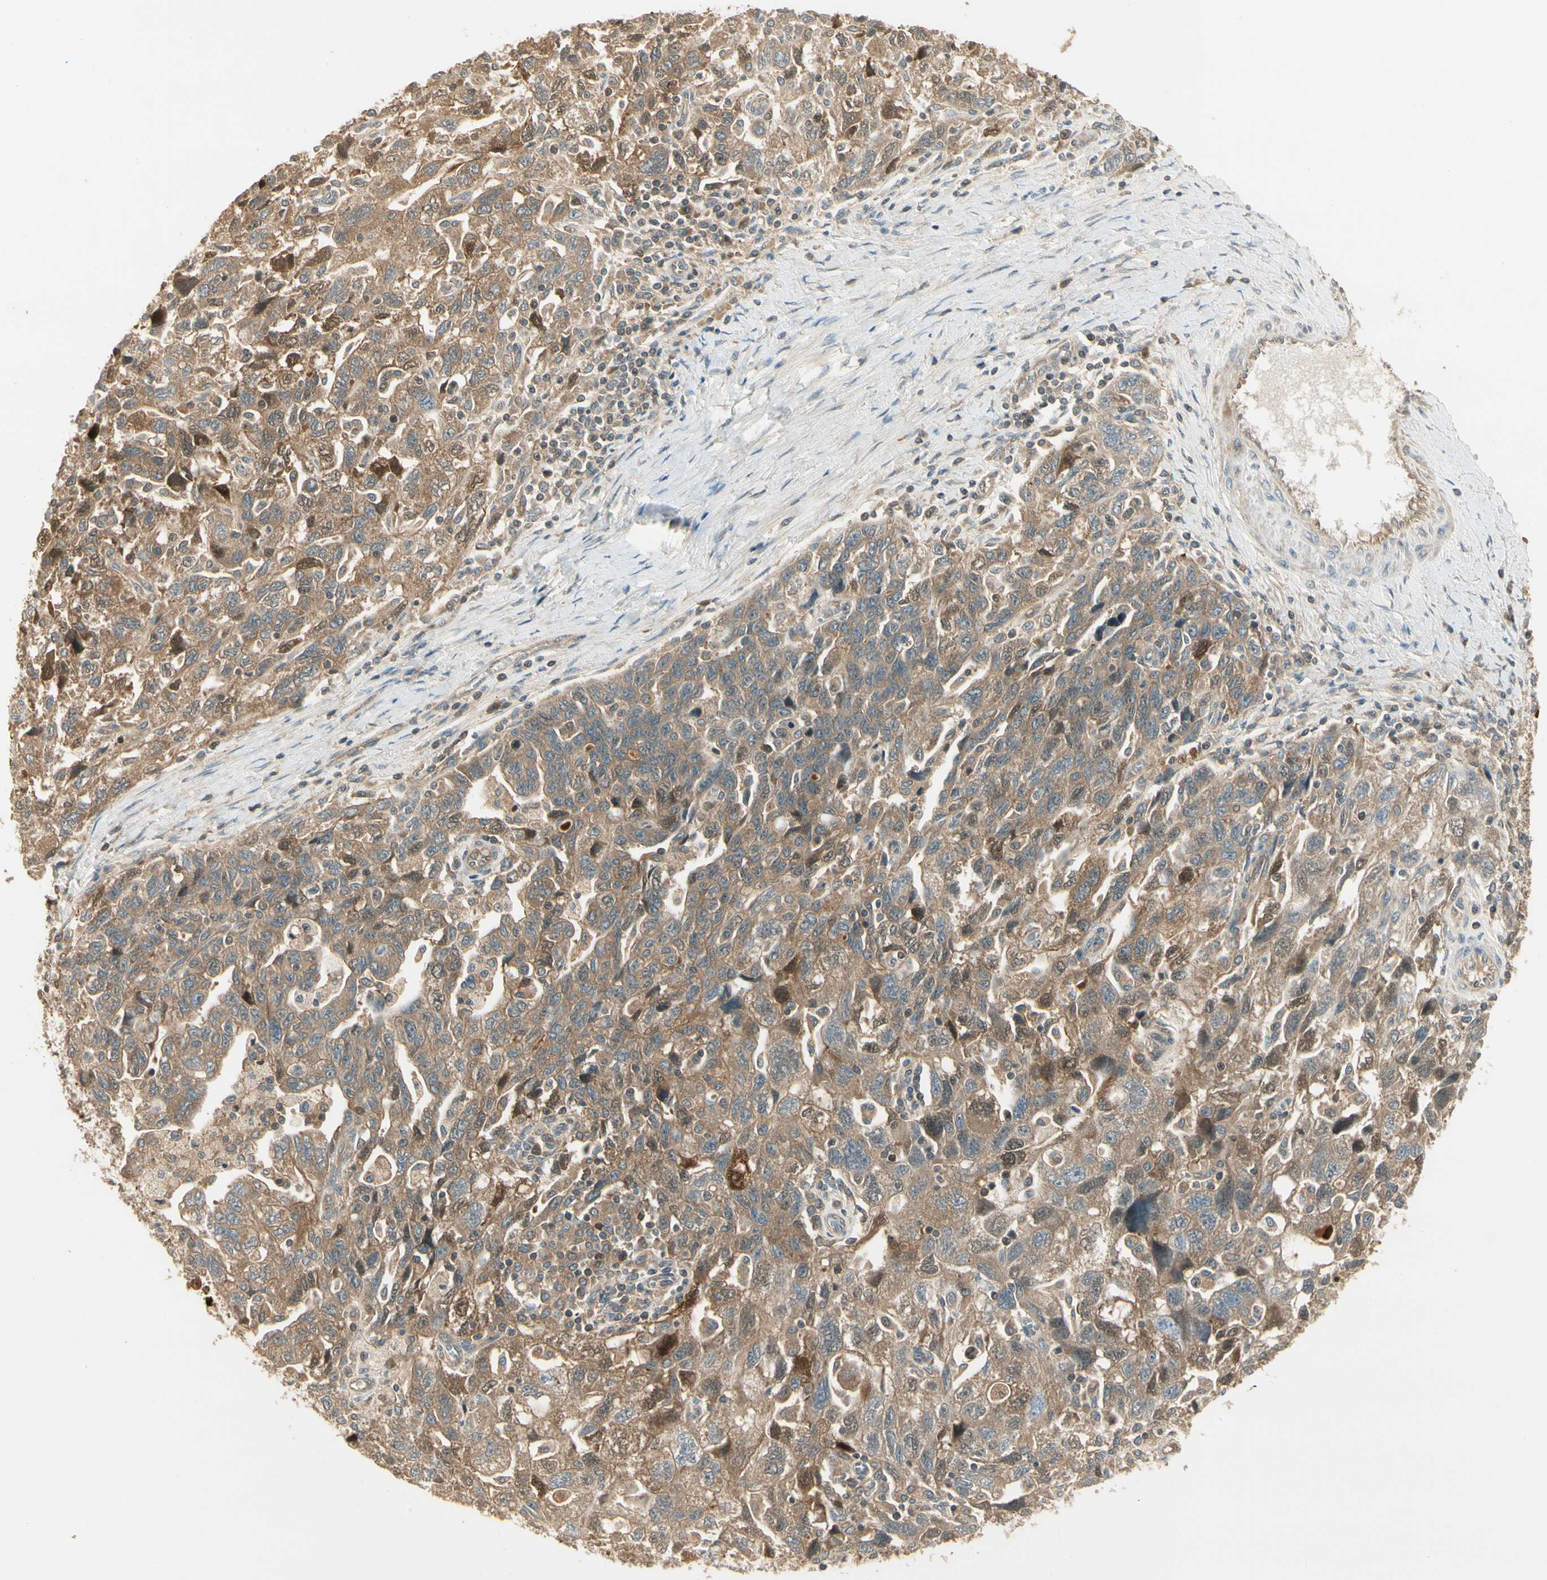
{"staining": {"intensity": "moderate", "quantity": ">75%", "location": "cytoplasmic/membranous"}, "tissue": "ovarian cancer", "cell_type": "Tumor cells", "image_type": "cancer", "snomed": [{"axis": "morphology", "description": "Carcinoma, NOS"}, {"axis": "morphology", "description": "Cystadenocarcinoma, serous, NOS"}, {"axis": "topography", "description": "Ovary"}], "caption": "Ovarian carcinoma stained with IHC exhibits moderate cytoplasmic/membranous positivity in about >75% of tumor cells.", "gene": "PFDN5", "patient": {"sex": "female", "age": 69}}